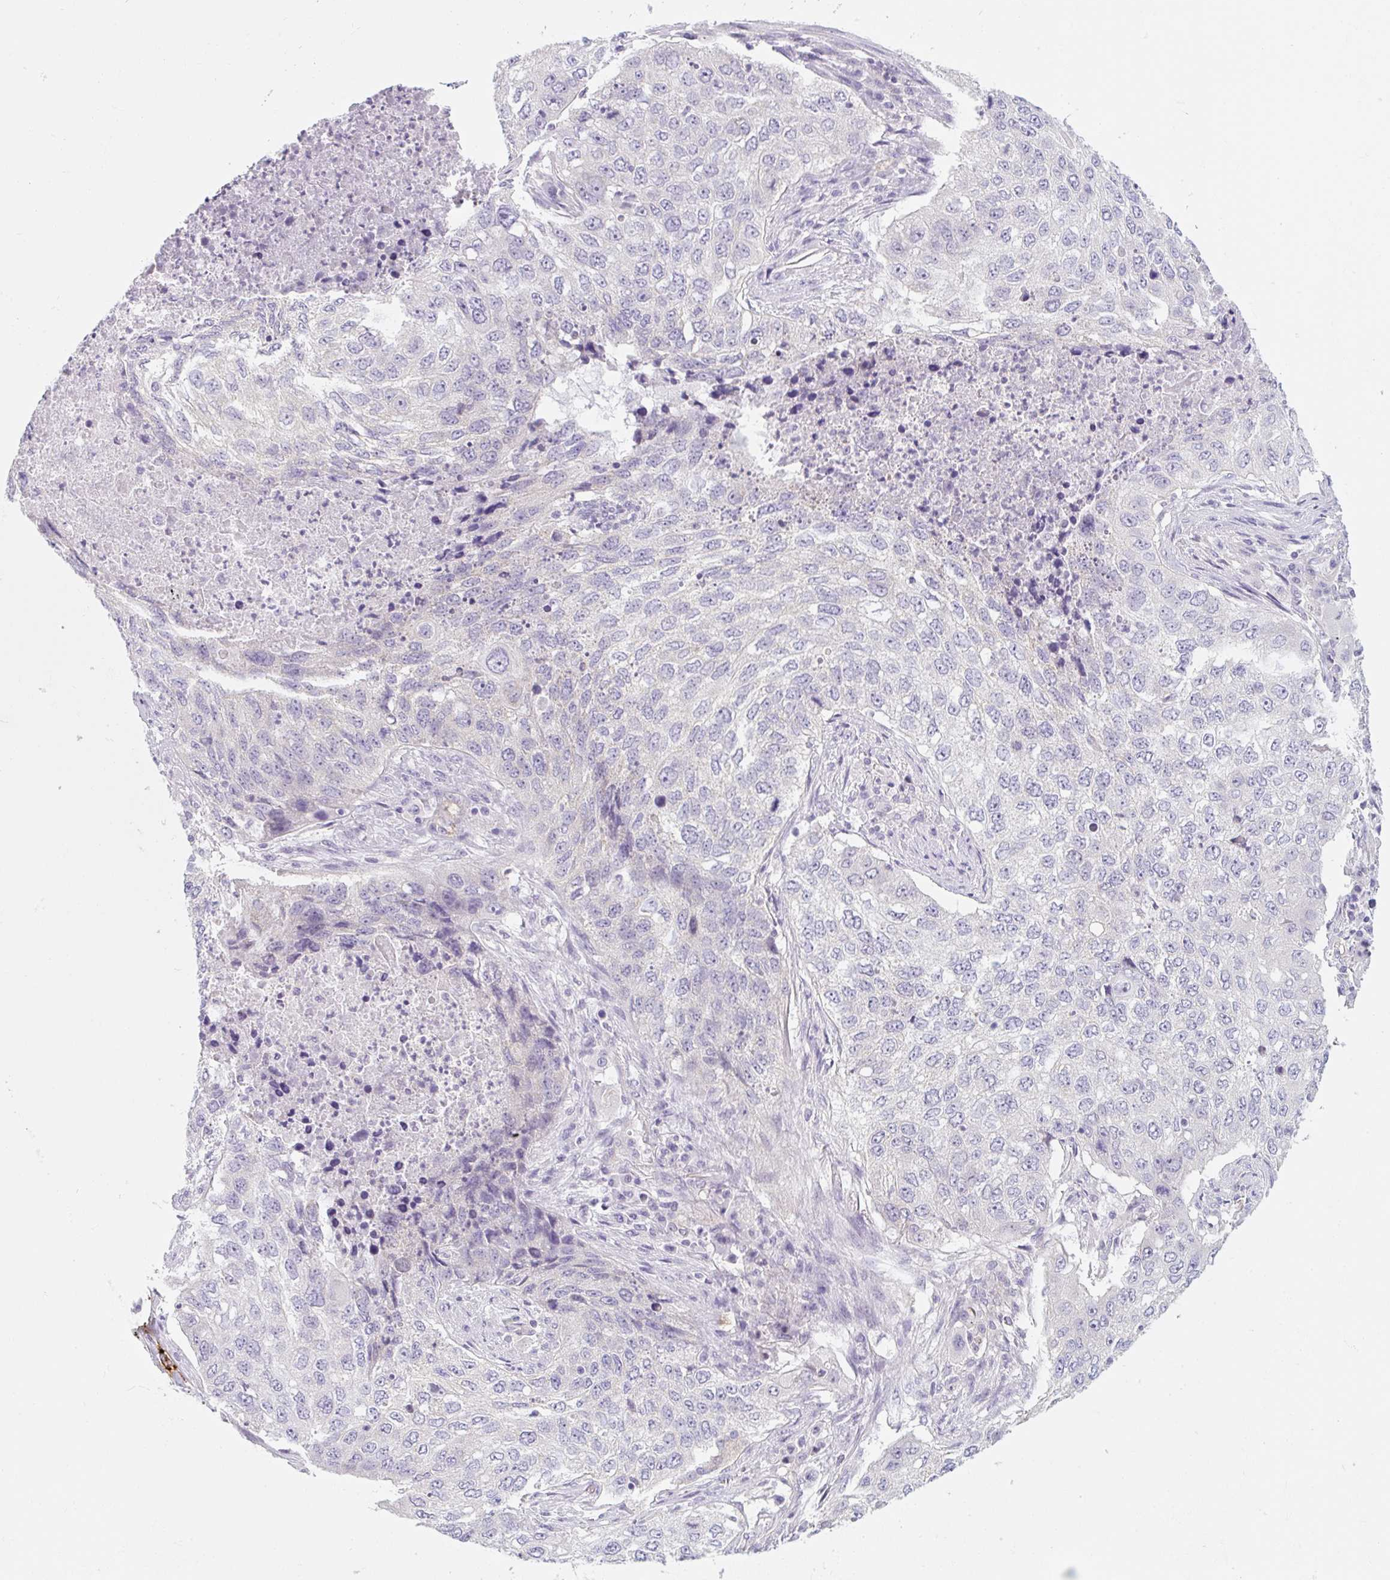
{"staining": {"intensity": "negative", "quantity": "none", "location": "none"}, "tissue": "lung cancer", "cell_type": "Tumor cells", "image_type": "cancer", "snomed": [{"axis": "morphology", "description": "Squamous cell carcinoma, NOS"}, {"axis": "topography", "description": "Lung"}], "caption": "High magnification brightfield microscopy of lung cancer stained with DAB (3,3'-diaminobenzidine) (brown) and counterstained with hematoxylin (blue): tumor cells show no significant staining.", "gene": "LYVE1", "patient": {"sex": "female", "age": 63}}